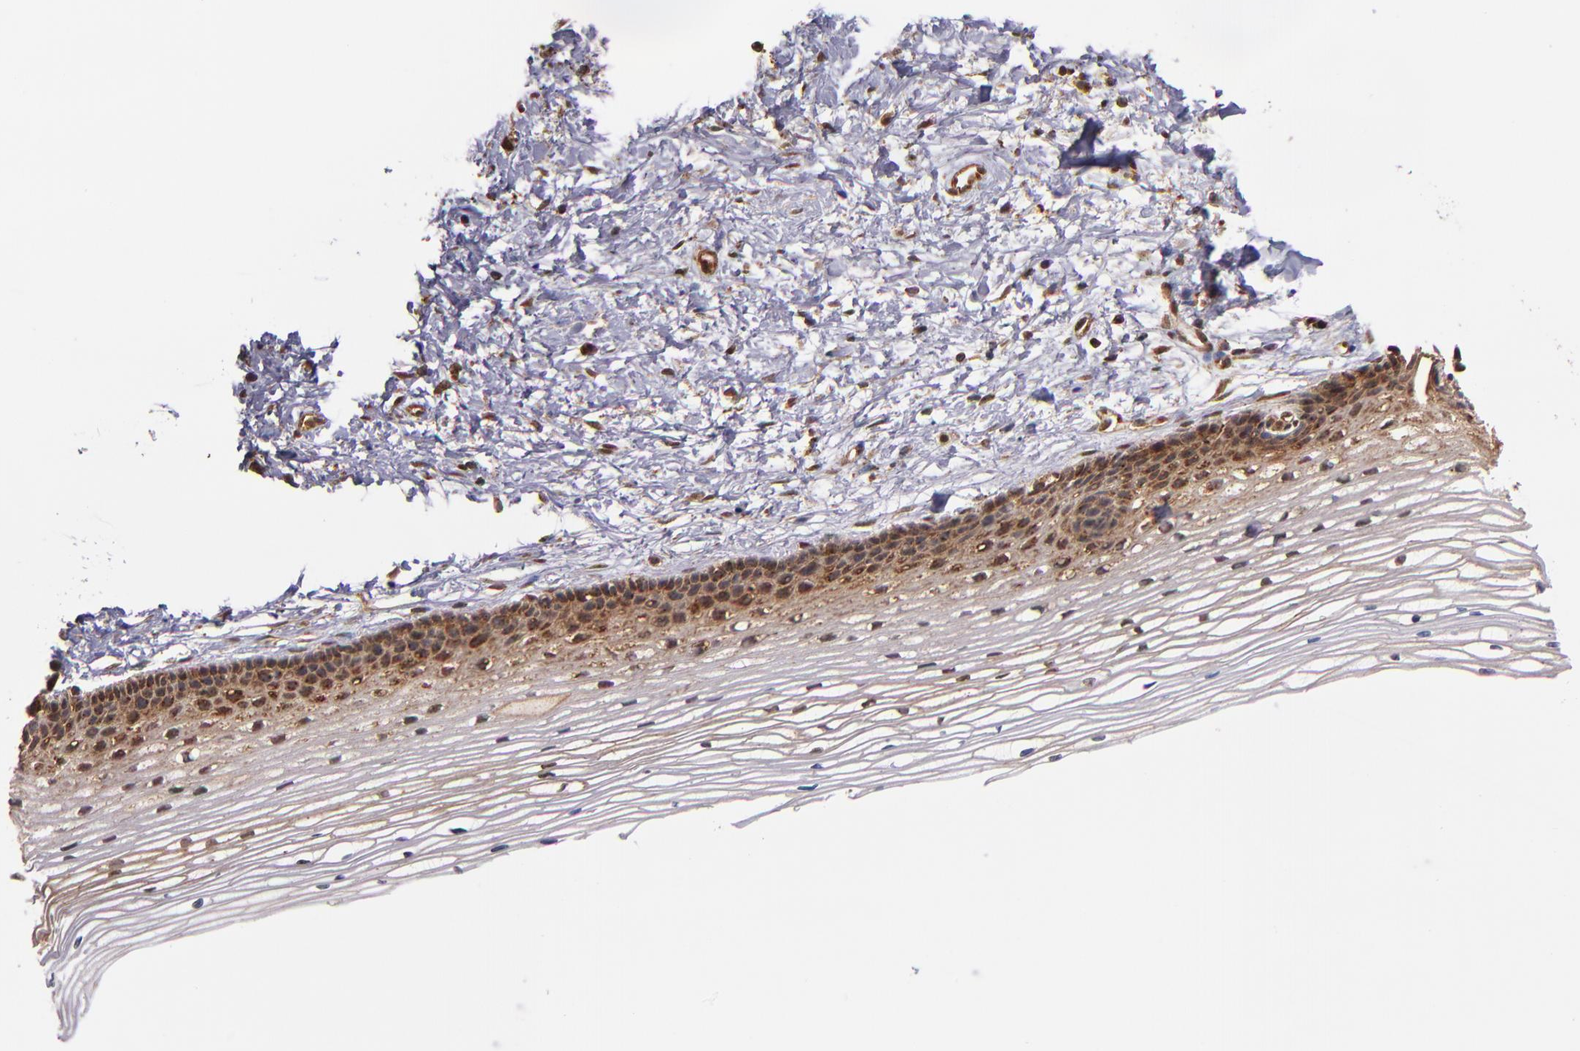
{"staining": {"intensity": "strong", "quantity": ">75%", "location": "cytoplasmic/membranous"}, "tissue": "cervix", "cell_type": "Glandular cells", "image_type": "normal", "snomed": [{"axis": "morphology", "description": "Normal tissue, NOS"}, {"axis": "topography", "description": "Cervix"}], "caption": "A high amount of strong cytoplasmic/membranous positivity is present in about >75% of glandular cells in benign cervix.", "gene": "STX8", "patient": {"sex": "female", "age": 77}}